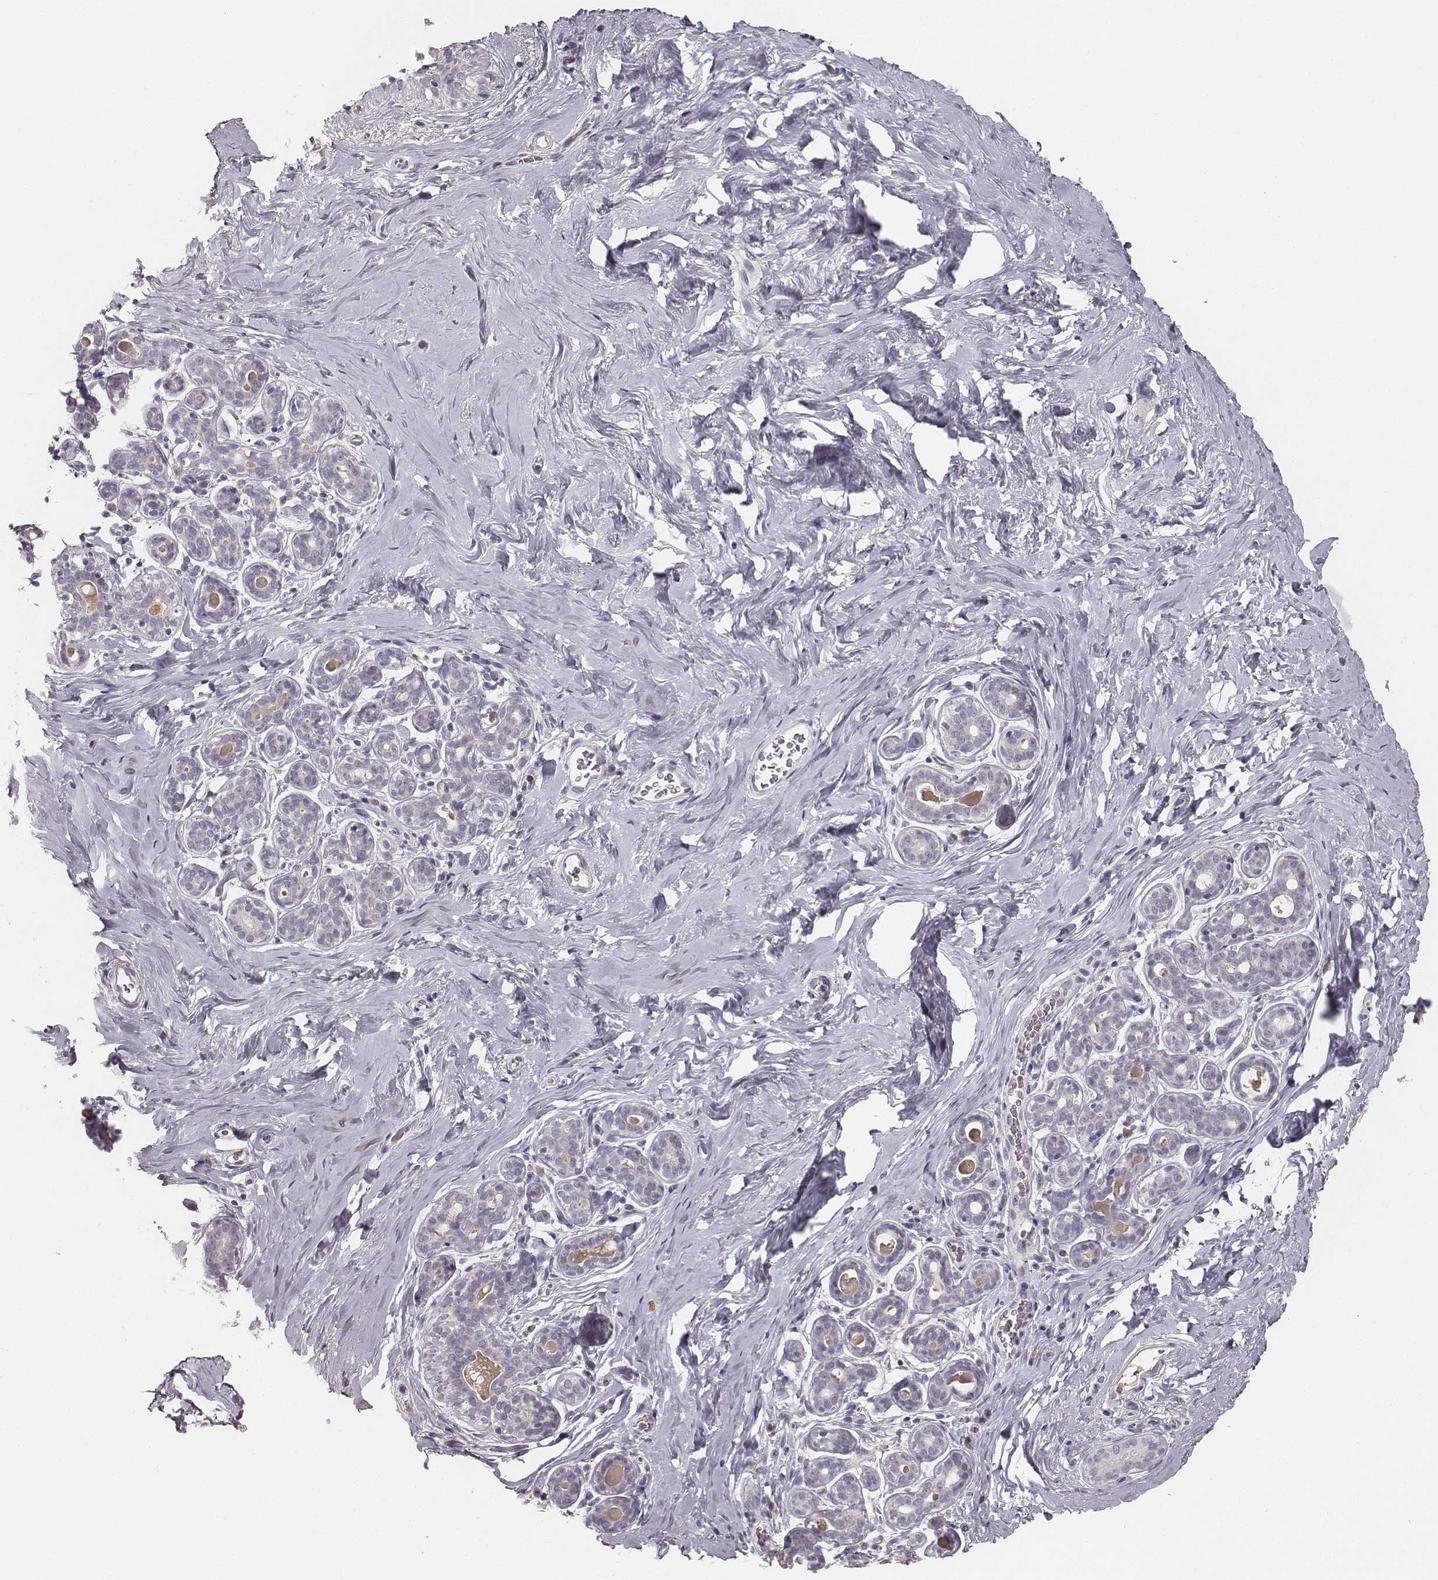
{"staining": {"intensity": "negative", "quantity": "none", "location": "none"}, "tissue": "breast", "cell_type": "Adipocytes", "image_type": "normal", "snomed": [{"axis": "morphology", "description": "Normal tissue, NOS"}, {"axis": "topography", "description": "Skin"}, {"axis": "topography", "description": "Breast"}], "caption": "High magnification brightfield microscopy of benign breast stained with DAB (brown) and counterstained with hematoxylin (blue): adipocytes show no significant staining. (Stains: DAB (3,3'-diaminobenzidine) IHC with hematoxylin counter stain, Microscopy: brightfield microscopy at high magnification).", "gene": "LY6K", "patient": {"sex": "female", "age": 43}}